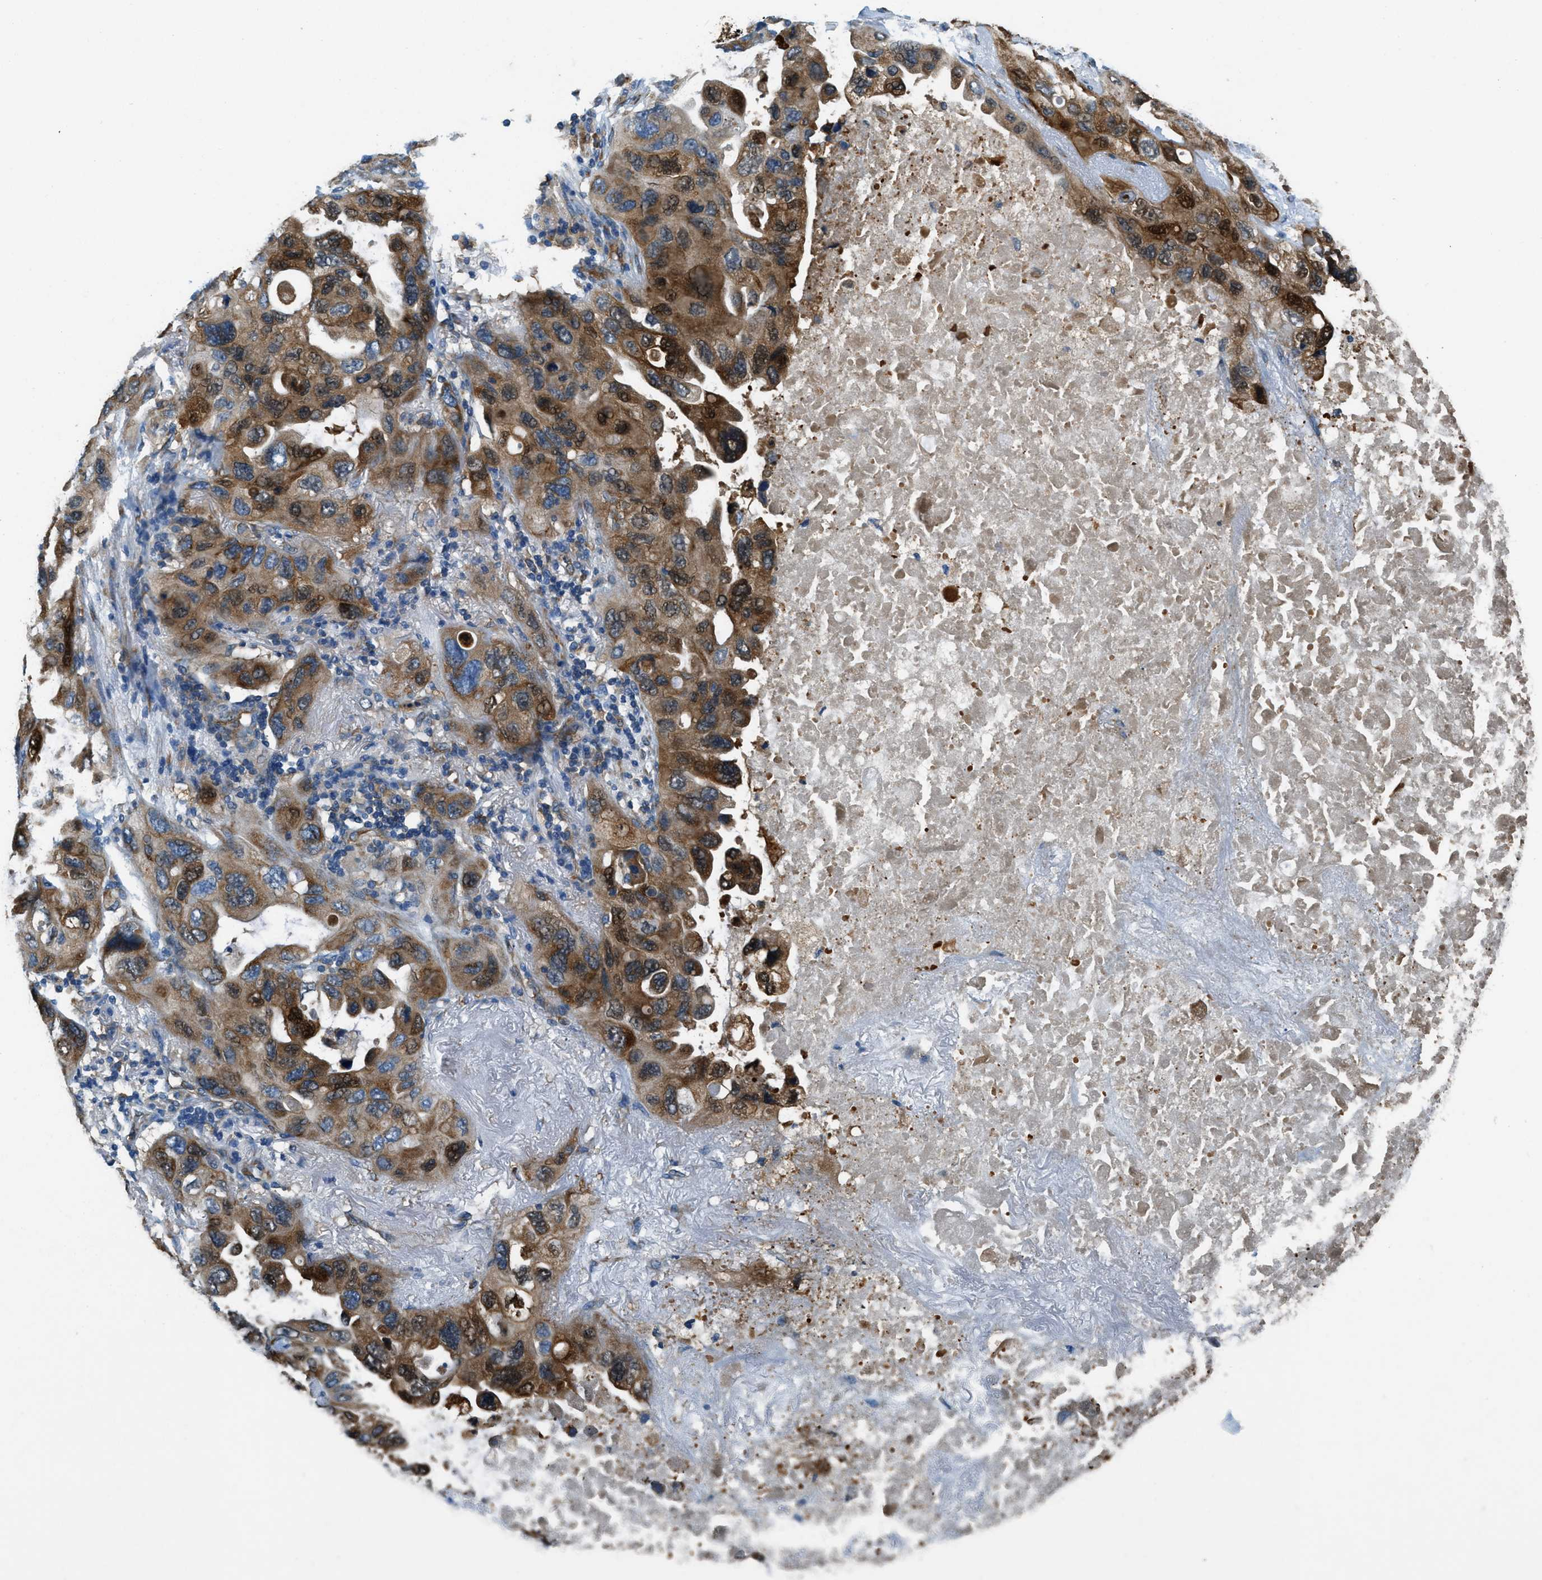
{"staining": {"intensity": "moderate", "quantity": ">75%", "location": "cytoplasmic/membranous,nuclear"}, "tissue": "lung cancer", "cell_type": "Tumor cells", "image_type": "cancer", "snomed": [{"axis": "morphology", "description": "Squamous cell carcinoma, NOS"}, {"axis": "topography", "description": "Lung"}], "caption": "A medium amount of moderate cytoplasmic/membranous and nuclear staining is seen in about >75% of tumor cells in lung squamous cell carcinoma tissue.", "gene": "GIMAP8", "patient": {"sex": "female", "age": 73}}